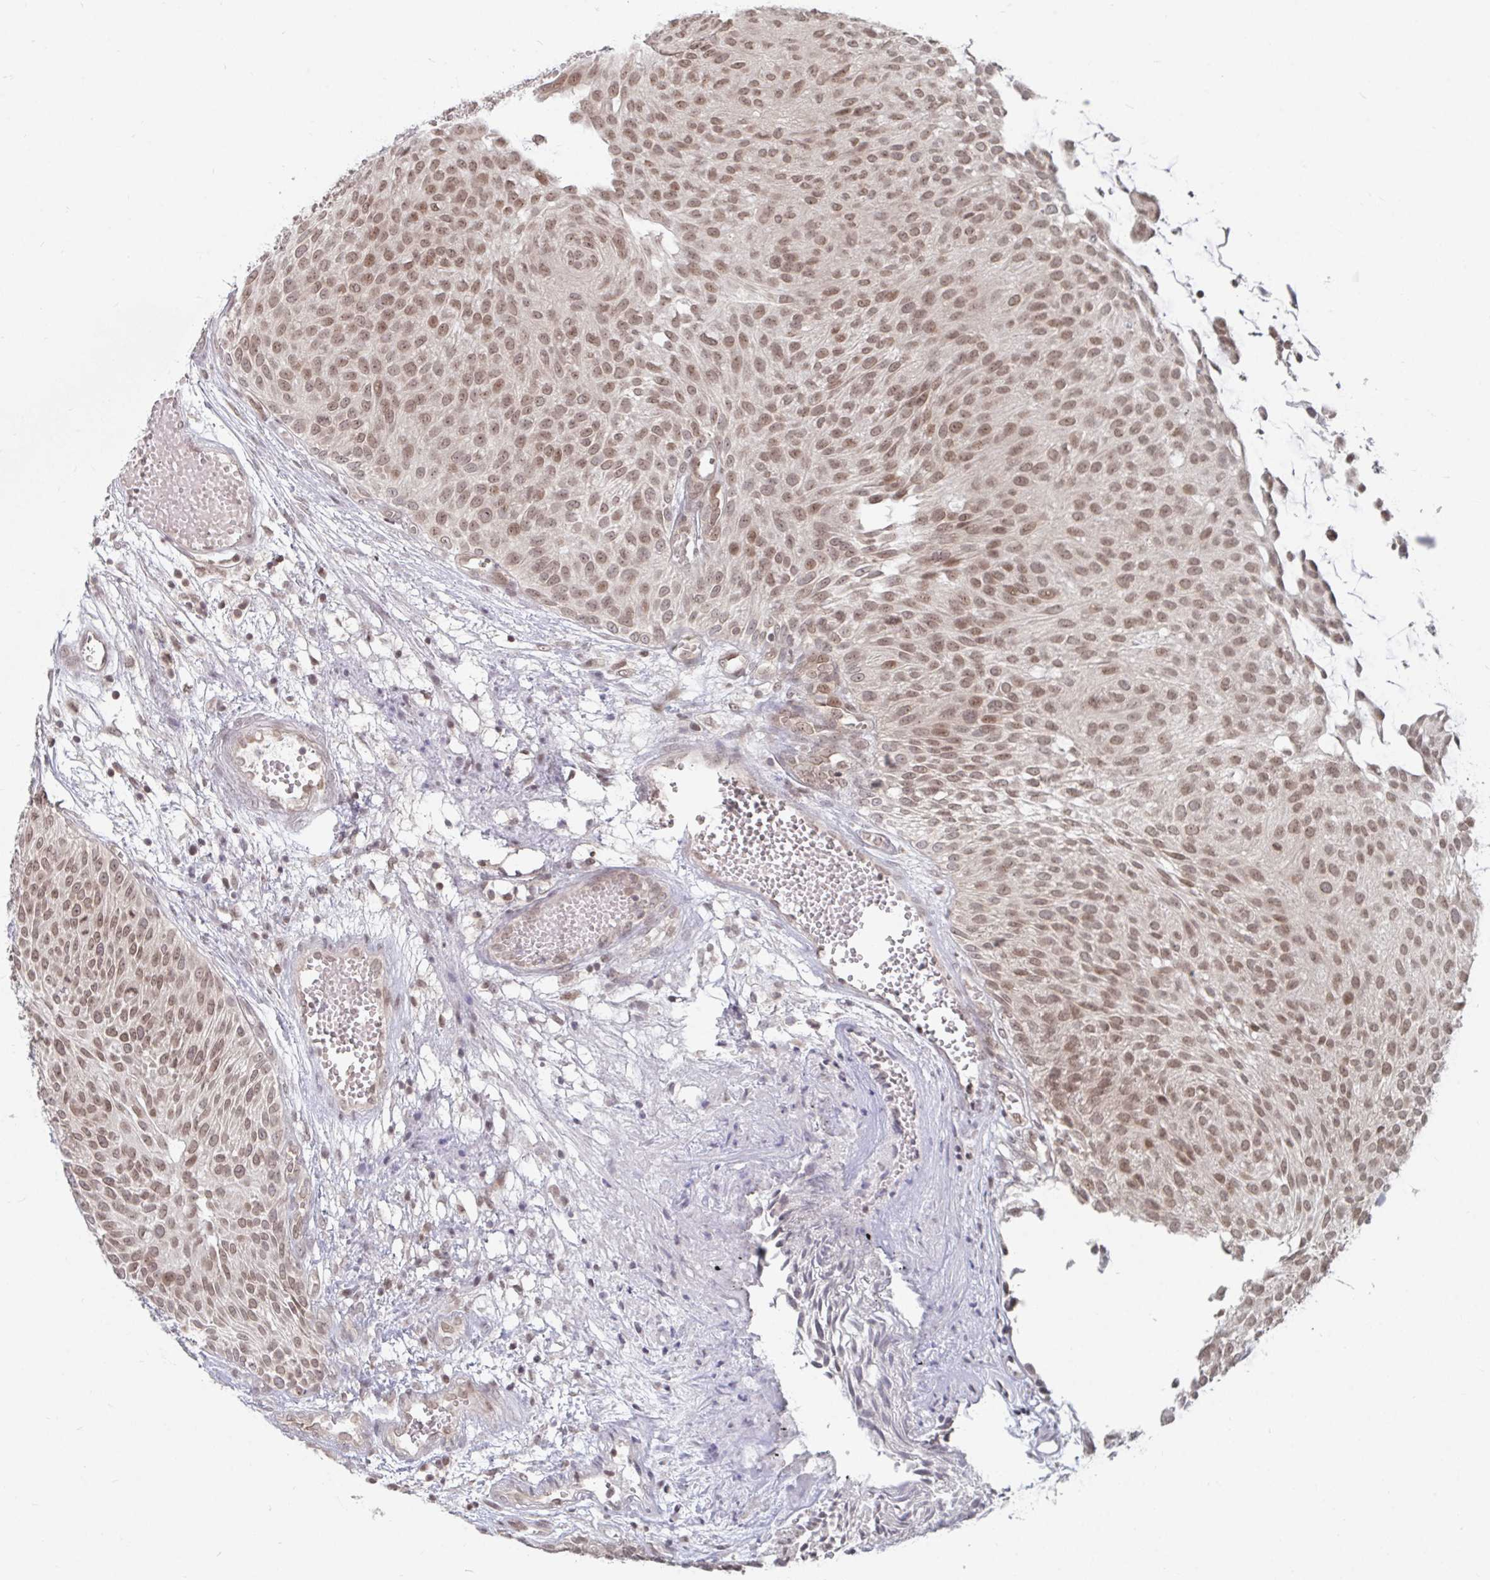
{"staining": {"intensity": "moderate", "quantity": ">75%", "location": "nuclear"}, "tissue": "urothelial cancer", "cell_type": "Tumor cells", "image_type": "cancer", "snomed": [{"axis": "morphology", "description": "Urothelial carcinoma, NOS"}, {"axis": "topography", "description": "Urinary bladder"}], "caption": "Immunohistochemical staining of human transitional cell carcinoma shows medium levels of moderate nuclear expression in approximately >75% of tumor cells.", "gene": "TRIP12", "patient": {"sex": "male", "age": 84}}